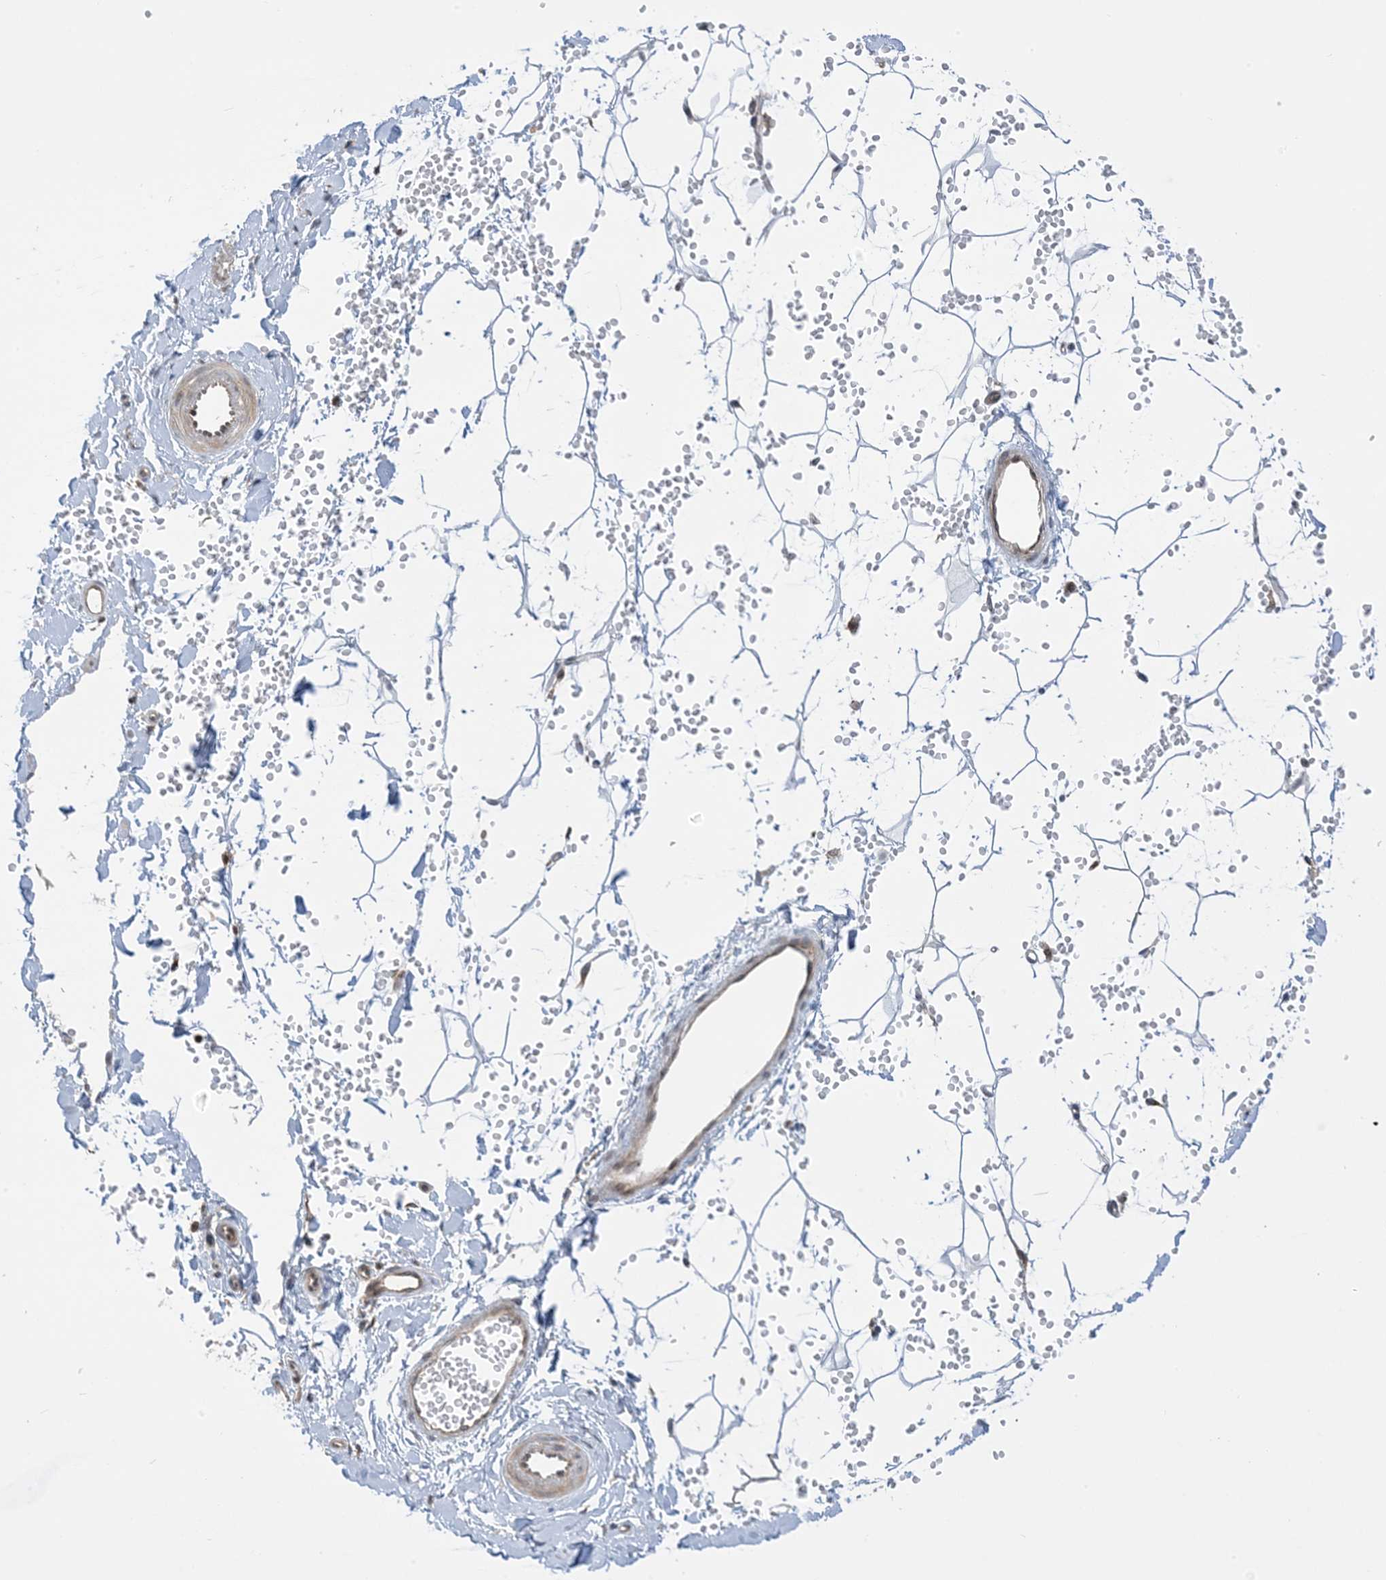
{"staining": {"intensity": "weak", "quantity": "25%-75%", "location": "cytoplasmic/membranous"}, "tissue": "adipose tissue", "cell_type": "Adipocytes", "image_type": "normal", "snomed": [{"axis": "morphology", "description": "Normal tissue, NOS"}, {"axis": "topography", "description": "Breast"}], "caption": "Immunohistochemistry (IHC) (DAB) staining of unremarkable human adipose tissue exhibits weak cytoplasmic/membranous protein staining in approximately 25%-75% of adipocytes.", "gene": "METTL21A", "patient": {"sex": "female", "age": 23}}